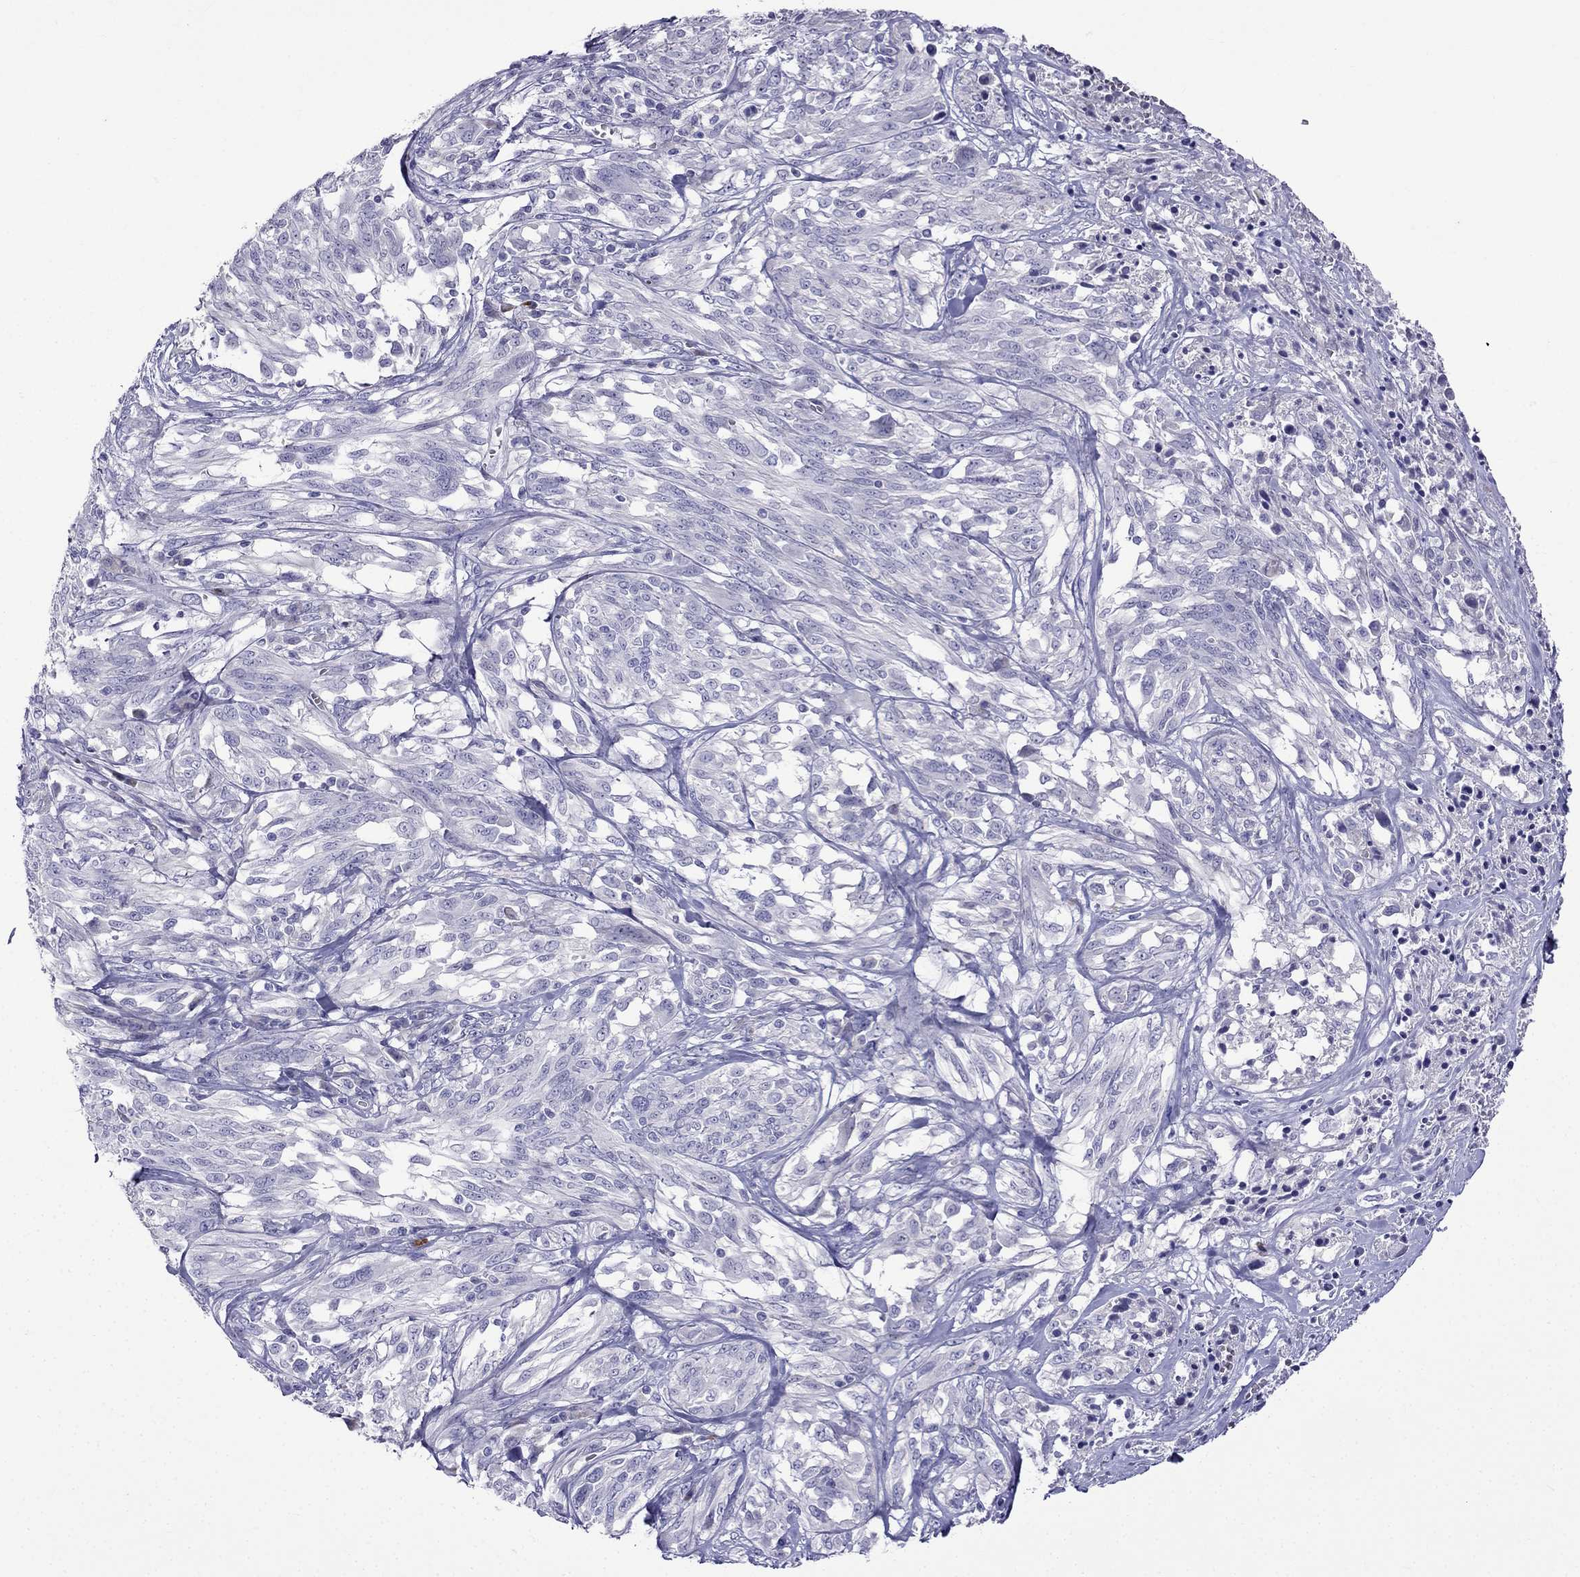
{"staining": {"intensity": "negative", "quantity": "none", "location": "none"}, "tissue": "melanoma", "cell_type": "Tumor cells", "image_type": "cancer", "snomed": [{"axis": "morphology", "description": "Malignant melanoma, NOS"}, {"axis": "topography", "description": "Skin"}], "caption": "Histopathology image shows no significant protein staining in tumor cells of malignant melanoma.", "gene": "PATE1", "patient": {"sex": "female", "age": 91}}